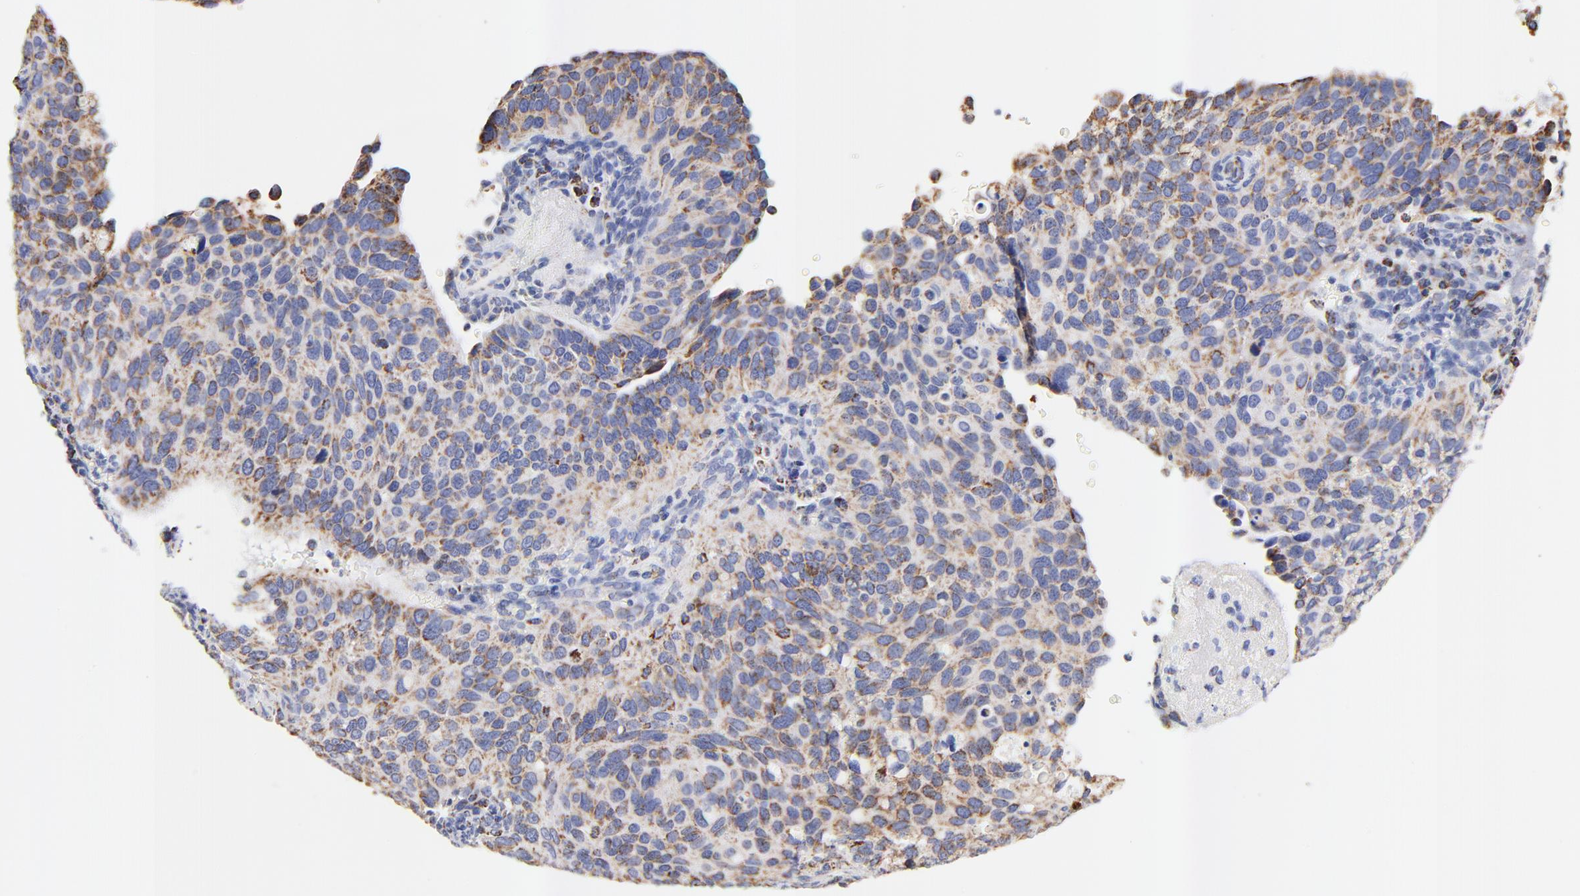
{"staining": {"intensity": "moderate", "quantity": ">75%", "location": "cytoplasmic/membranous"}, "tissue": "cervical cancer", "cell_type": "Tumor cells", "image_type": "cancer", "snomed": [{"axis": "morphology", "description": "Adenocarcinoma, NOS"}, {"axis": "topography", "description": "Cervix"}], "caption": "Brown immunohistochemical staining in adenocarcinoma (cervical) shows moderate cytoplasmic/membranous expression in approximately >75% of tumor cells.", "gene": "COX4I1", "patient": {"sex": "female", "age": 29}}